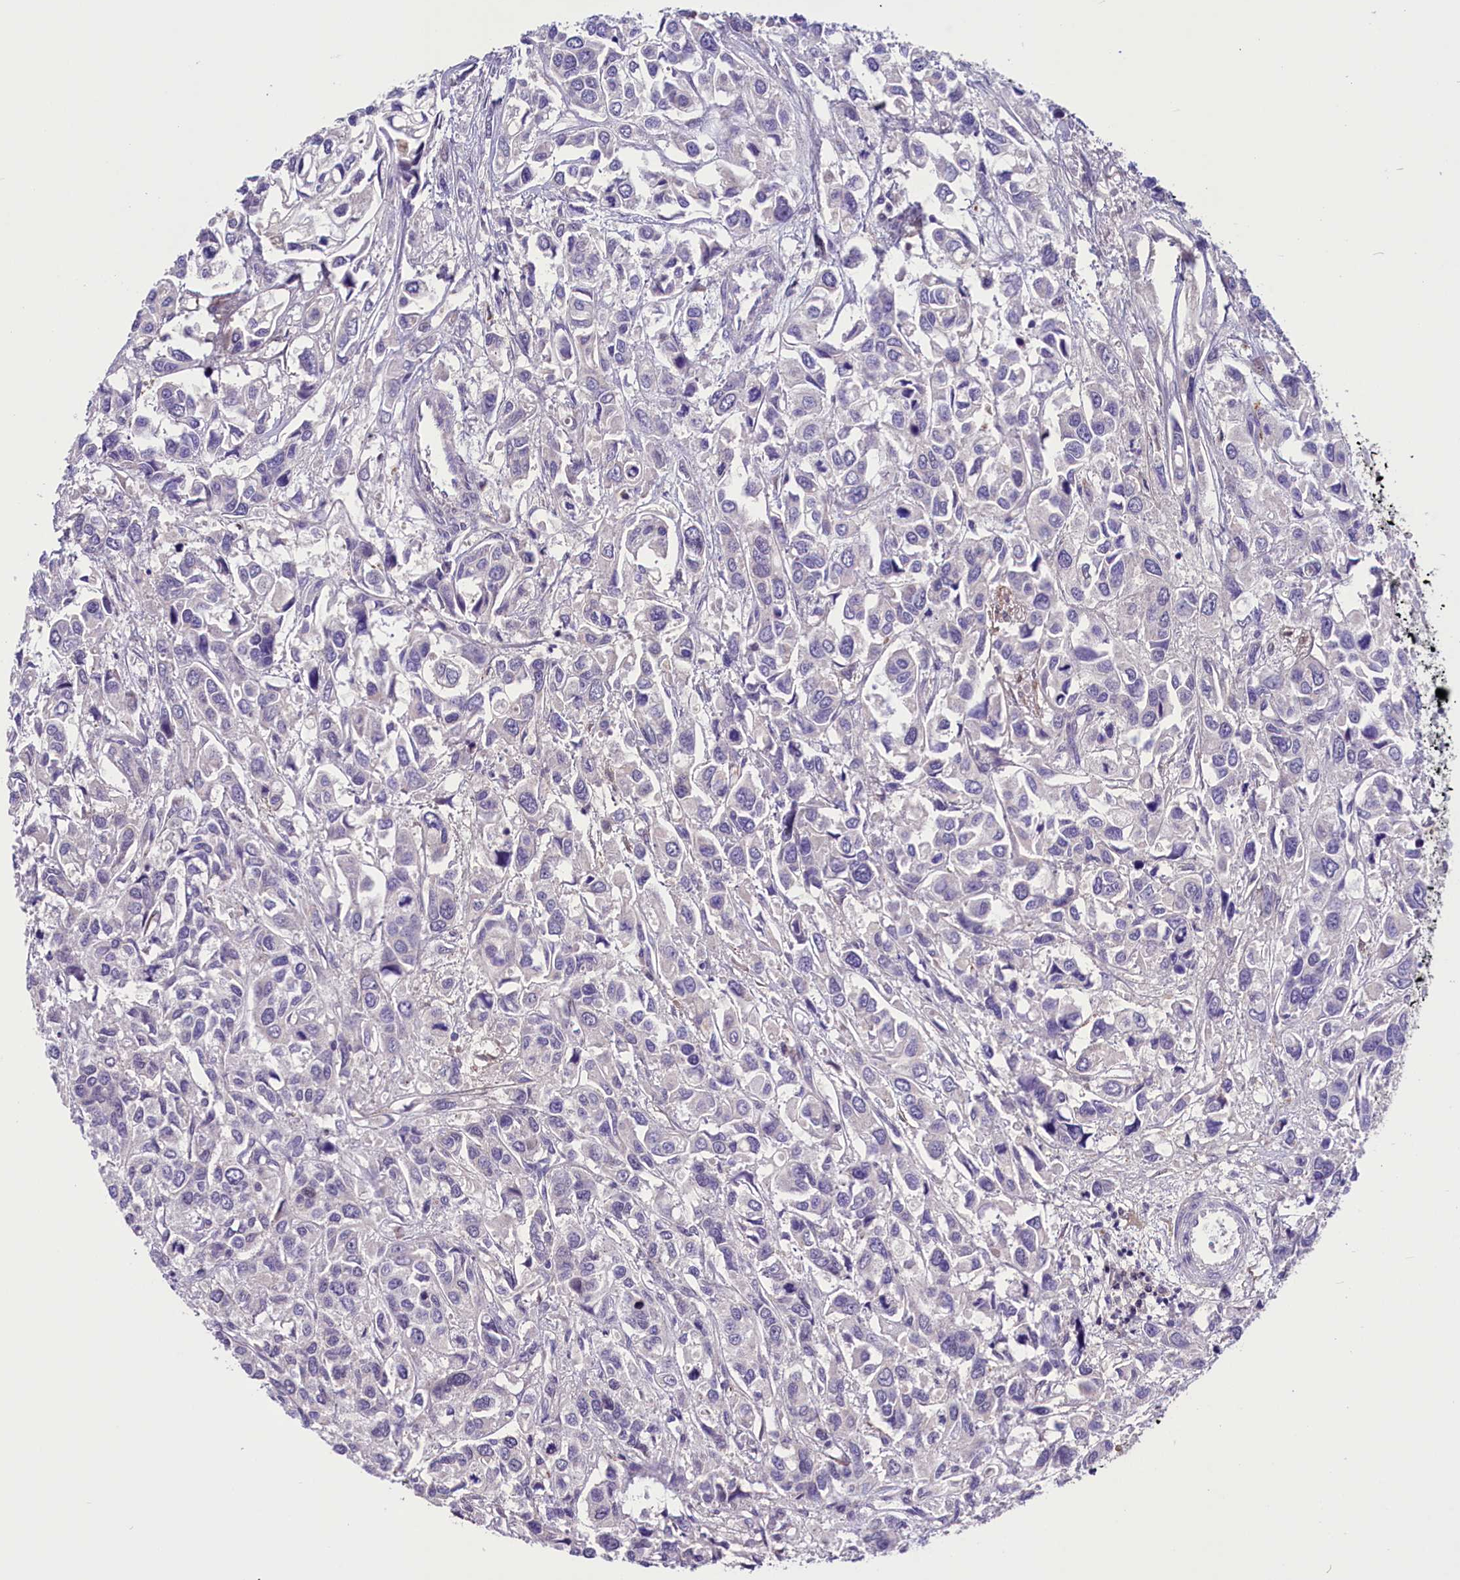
{"staining": {"intensity": "negative", "quantity": "none", "location": "none"}, "tissue": "urothelial cancer", "cell_type": "Tumor cells", "image_type": "cancer", "snomed": [{"axis": "morphology", "description": "Urothelial carcinoma, High grade"}, {"axis": "topography", "description": "Urinary bladder"}], "caption": "The histopathology image shows no staining of tumor cells in high-grade urothelial carcinoma.", "gene": "MIEF2", "patient": {"sex": "male", "age": 67}}